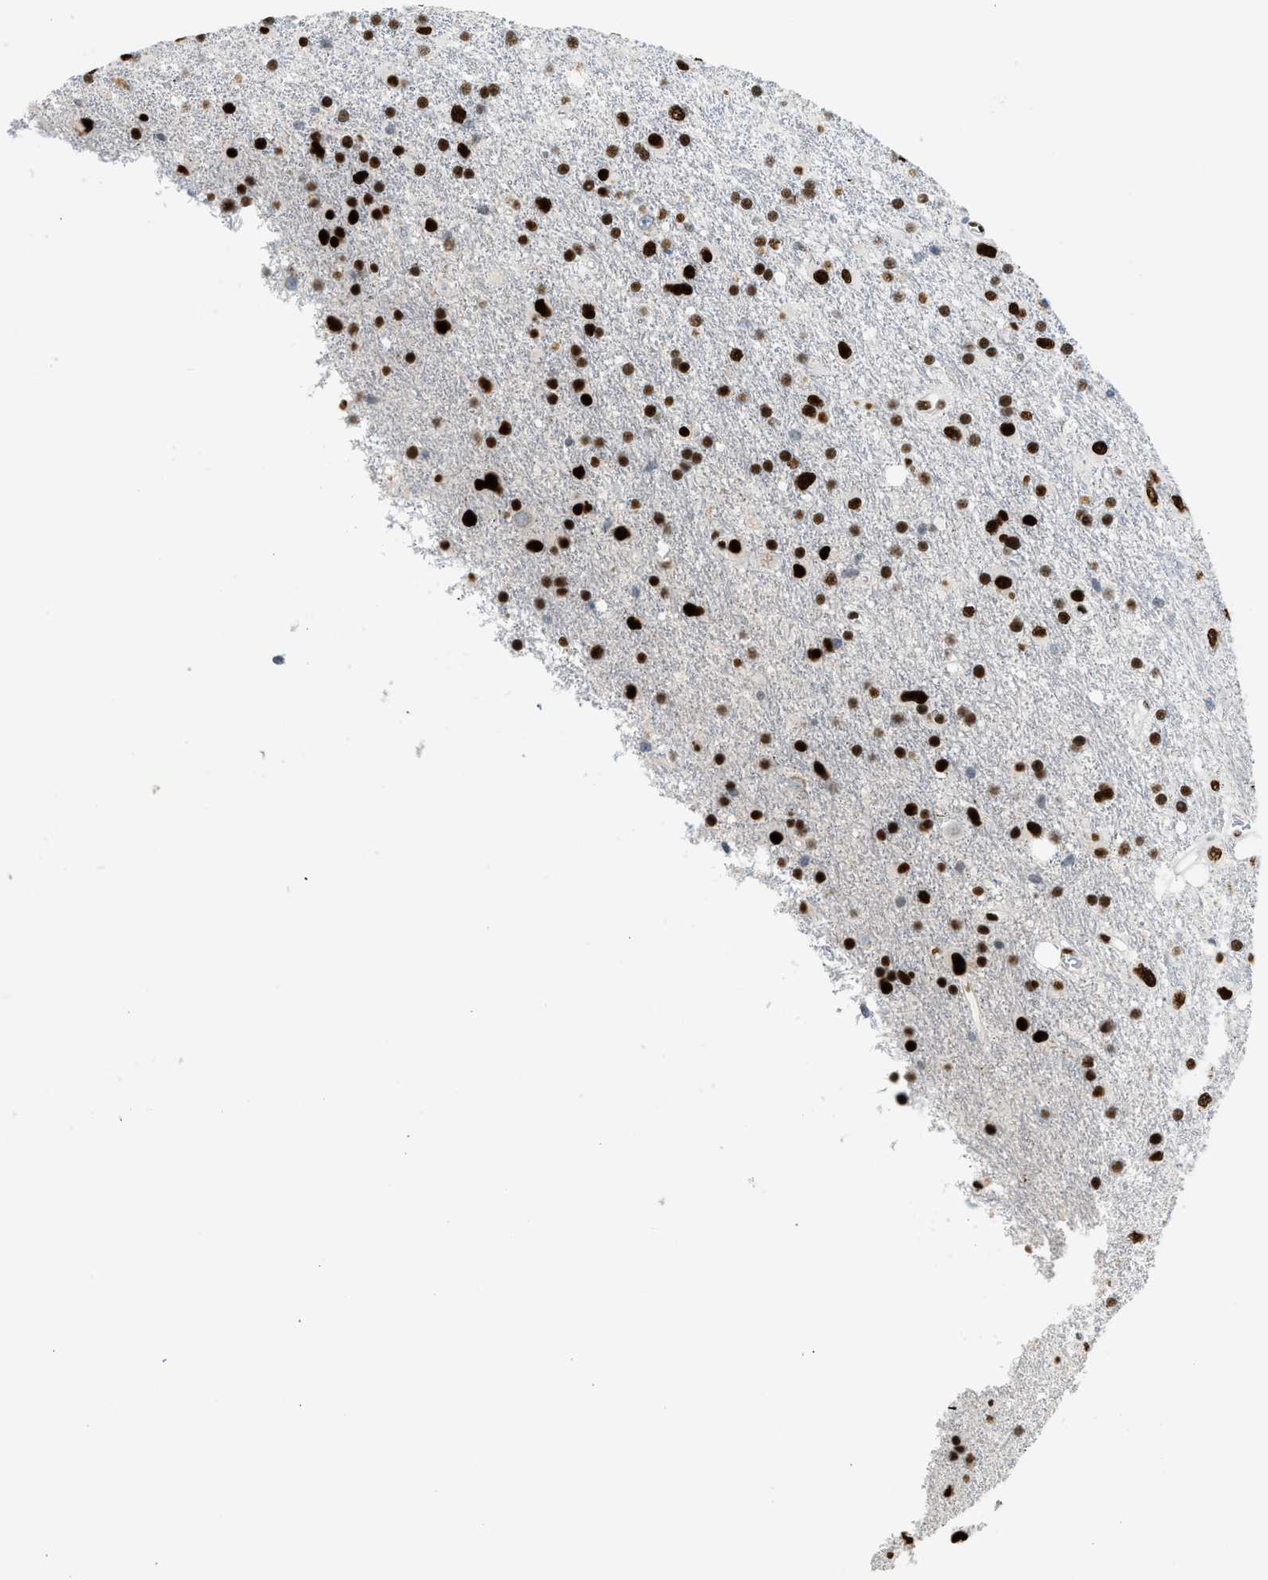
{"staining": {"intensity": "strong", "quantity": ">75%", "location": "nuclear"}, "tissue": "glioma", "cell_type": "Tumor cells", "image_type": "cancer", "snomed": [{"axis": "morphology", "description": "Glioma, malignant, Low grade"}, {"axis": "topography", "description": "Brain"}], "caption": "Tumor cells reveal strong nuclear positivity in about >75% of cells in glioma. (Brightfield microscopy of DAB IHC at high magnification).", "gene": "ZBTB20", "patient": {"sex": "male", "age": 77}}